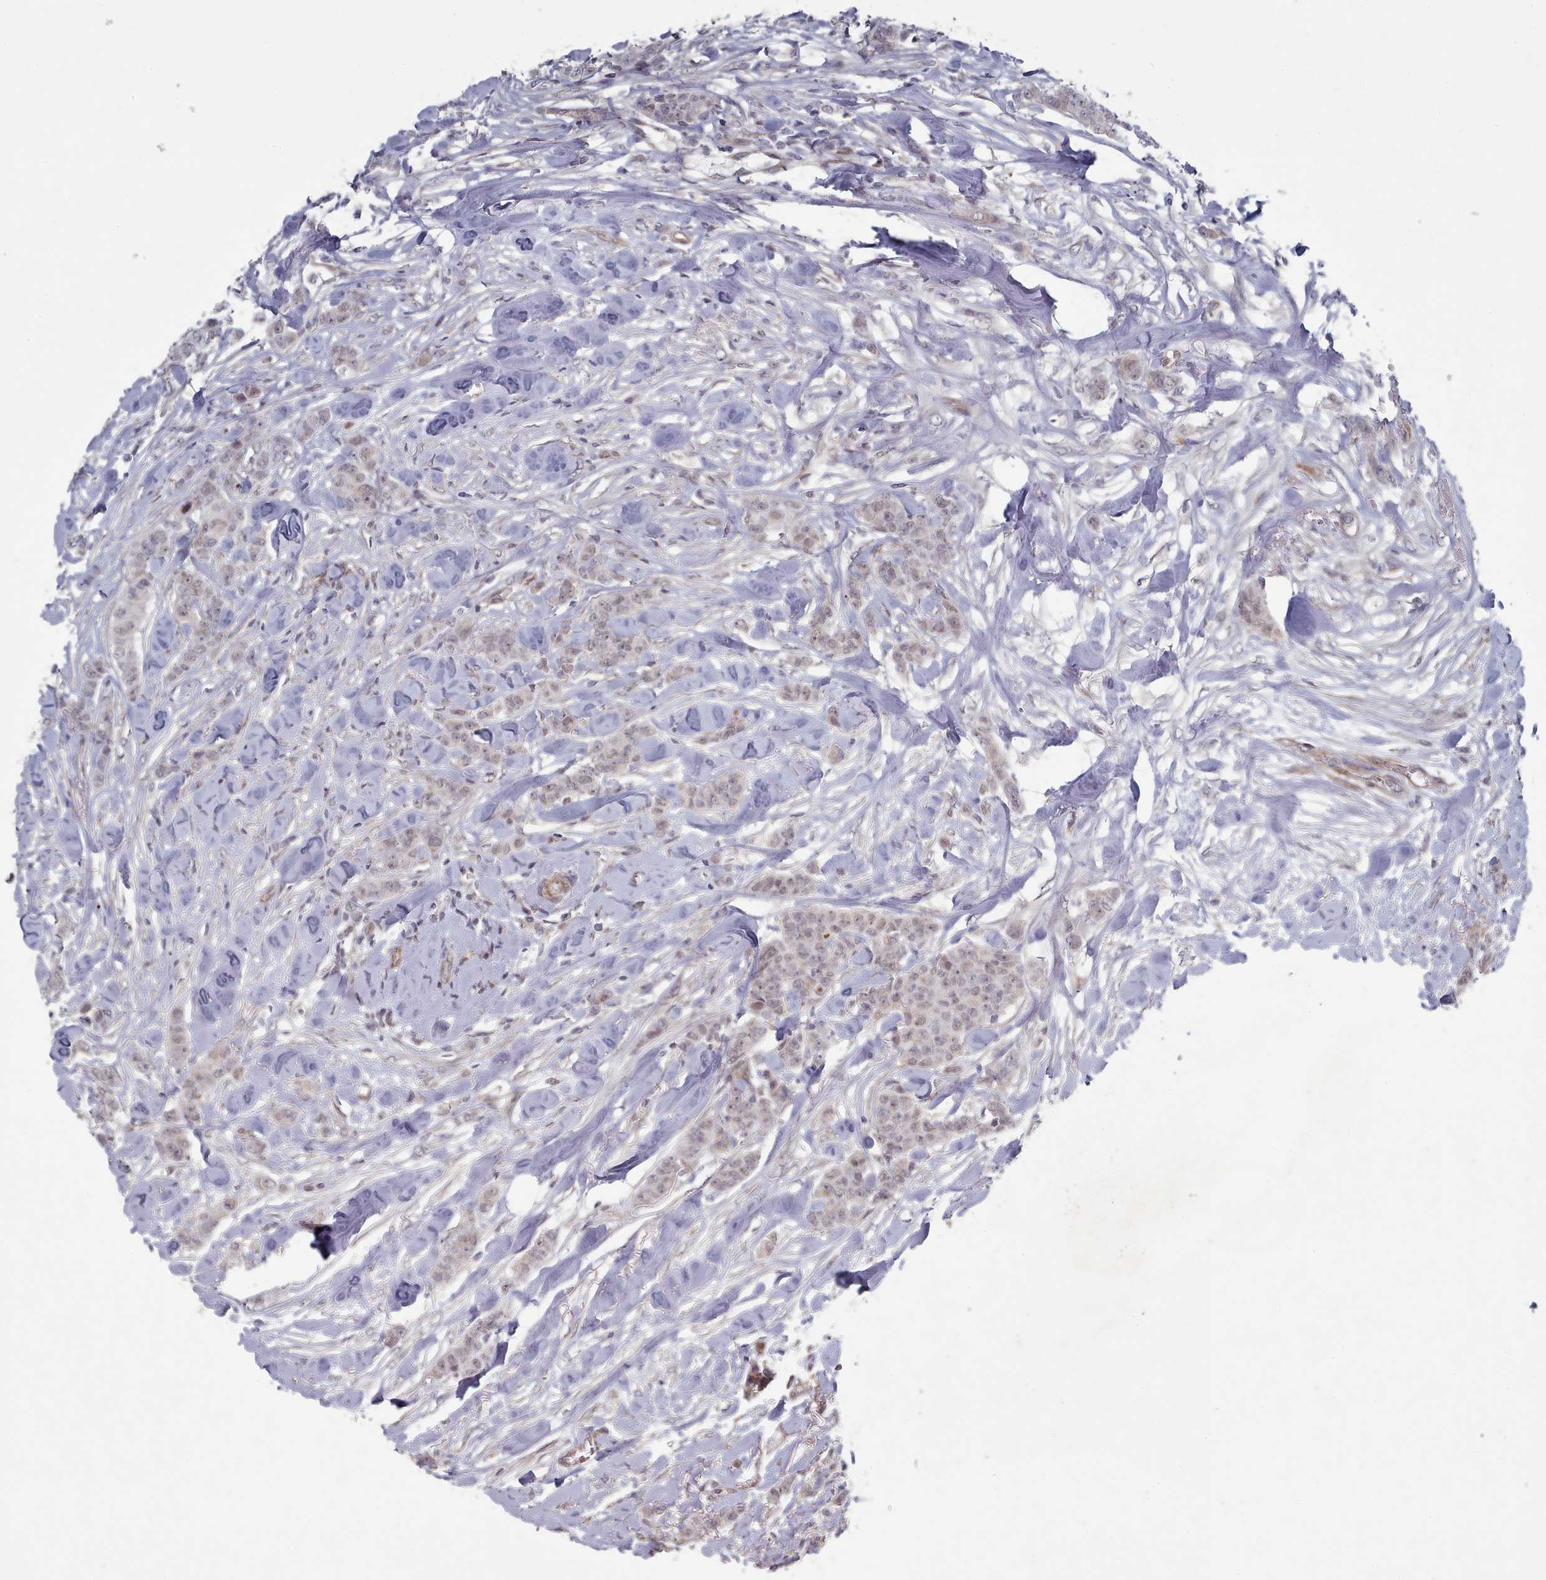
{"staining": {"intensity": "weak", "quantity": "<25%", "location": "nuclear"}, "tissue": "breast cancer", "cell_type": "Tumor cells", "image_type": "cancer", "snomed": [{"axis": "morphology", "description": "Duct carcinoma"}, {"axis": "topography", "description": "Breast"}], "caption": "This is an immunohistochemistry micrograph of human breast cancer (invasive ductal carcinoma). There is no staining in tumor cells.", "gene": "CPSF4", "patient": {"sex": "female", "age": 40}}